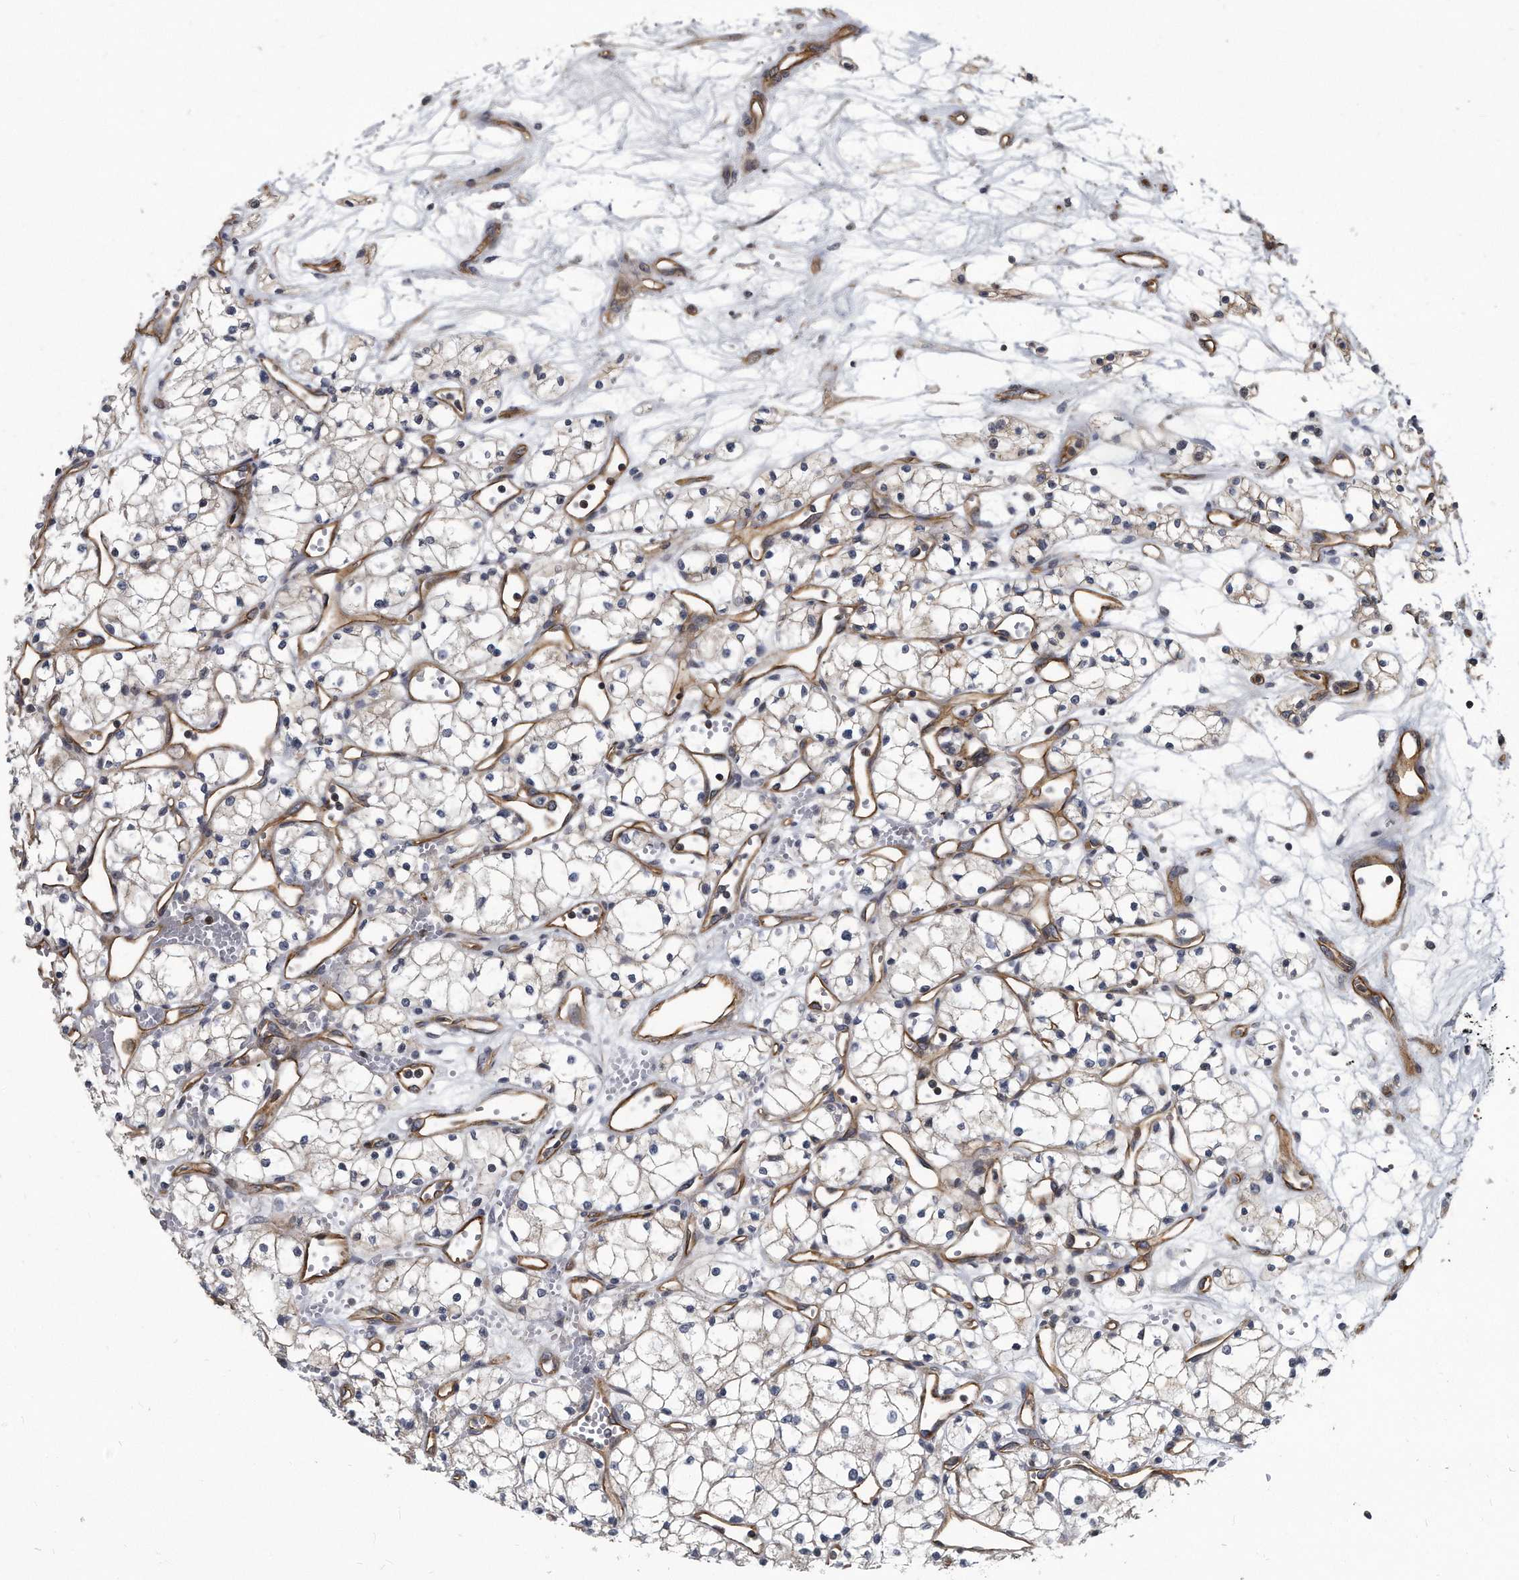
{"staining": {"intensity": "negative", "quantity": "none", "location": "none"}, "tissue": "renal cancer", "cell_type": "Tumor cells", "image_type": "cancer", "snomed": [{"axis": "morphology", "description": "Adenocarcinoma, NOS"}, {"axis": "topography", "description": "Kidney"}], "caption": "IHC micrograph of neoplastic tissue: human renal cancer (adenocarcinoma) stained with DAB shows no significant protein positivity in tumor cells.", "gene": "ARMCX1", "patient": {"sex": "male", "age": 59}}